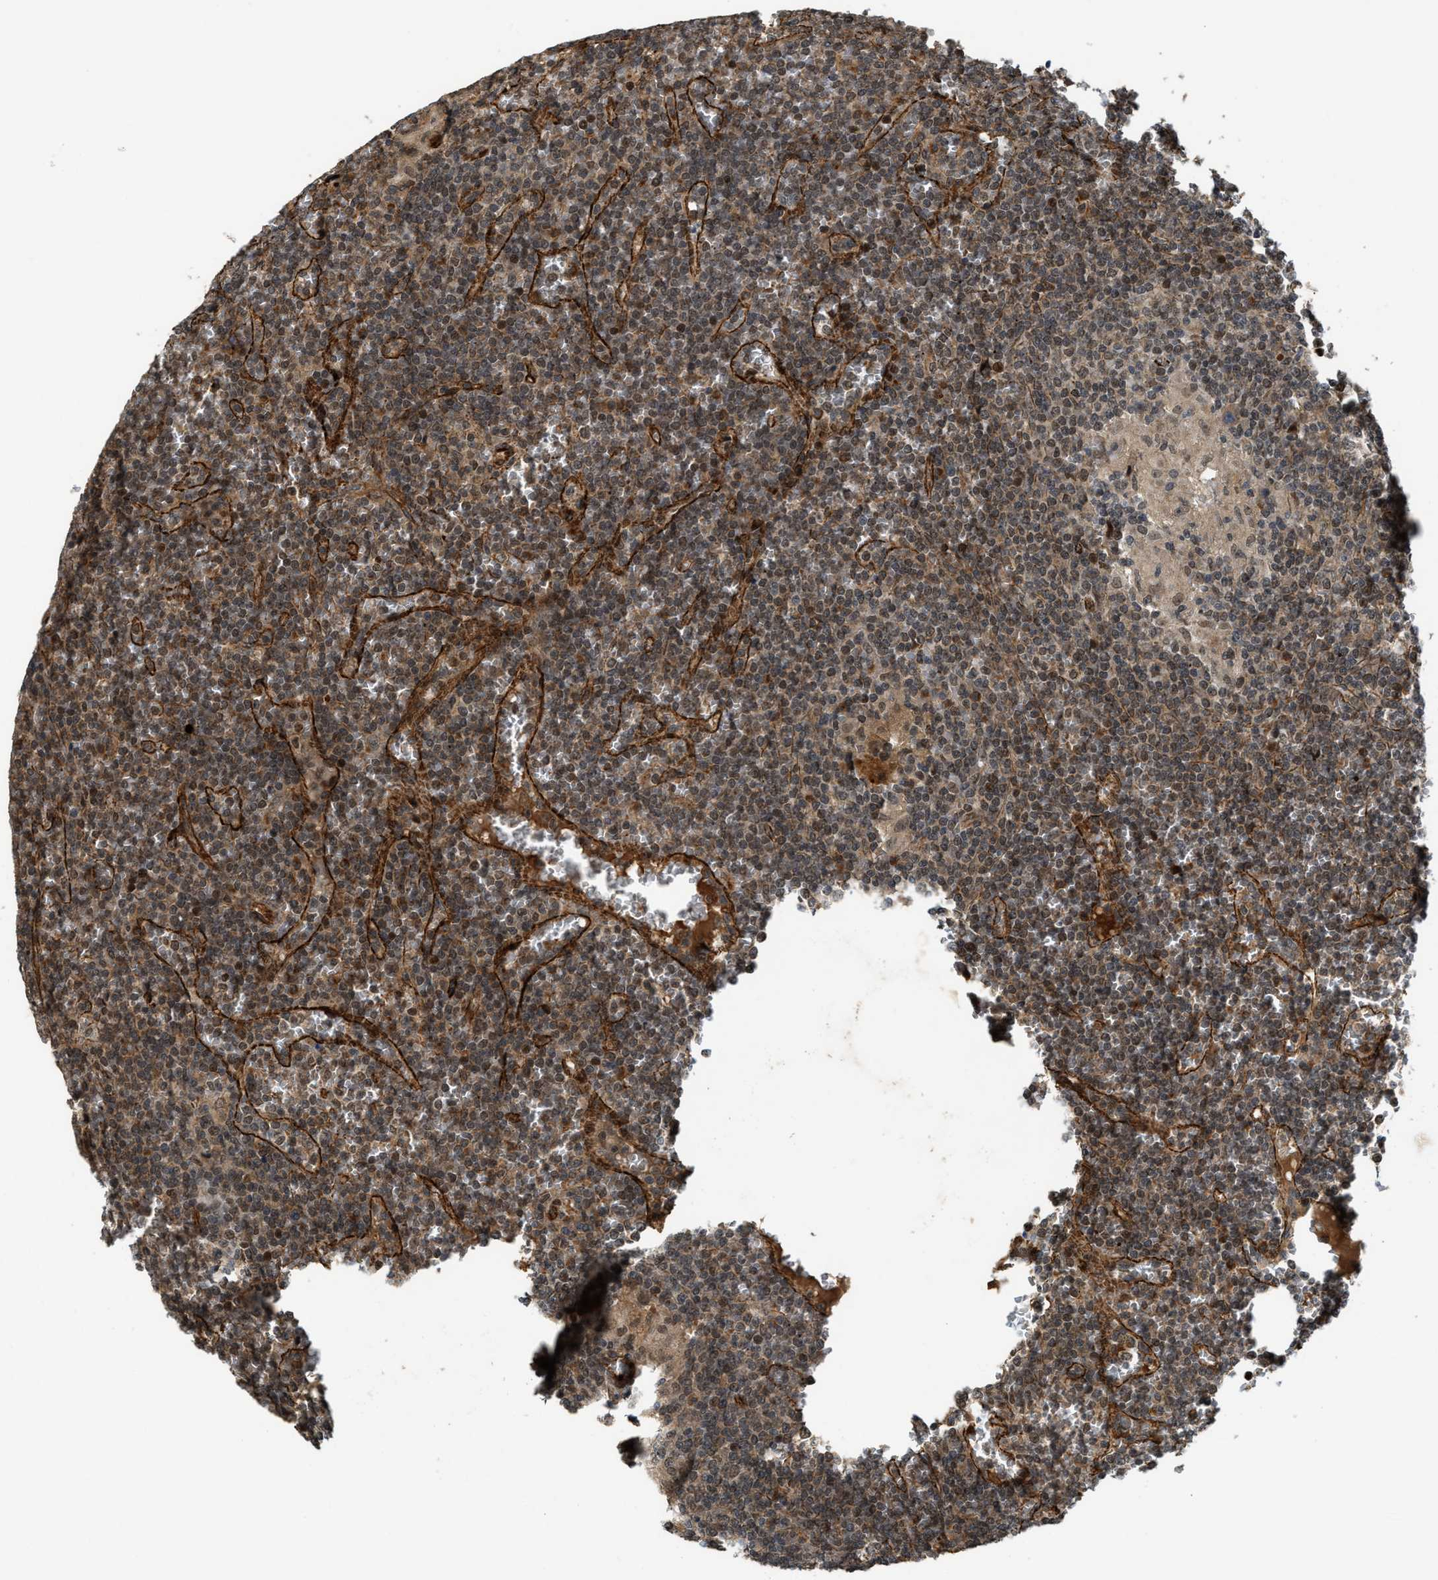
{"staining": {"intensity": "moderate", "quantity": ">75%", "location": "cytoplasmic/membranous,nuclear"}, "tissue": "lymphoma", "cell_type": "Tumor cells", "image_type": "cancer", "snomed": [{"axis": "morphology", "description": "Malignant lymphoma, non-Hodgkin's type, Low grade"}, {"axis": "topography", "description": "Spleen"}], "caption": "Brown immunohistochemical staining in human low-grade malignant lymphoma, non-Hodgkin's type demonstrates moderate cytoplasmic/membranous and nuclear expression in about >75% of tumor cells.", "gene": "DPF2", "patient": {"sex": "female", "age": 19}}